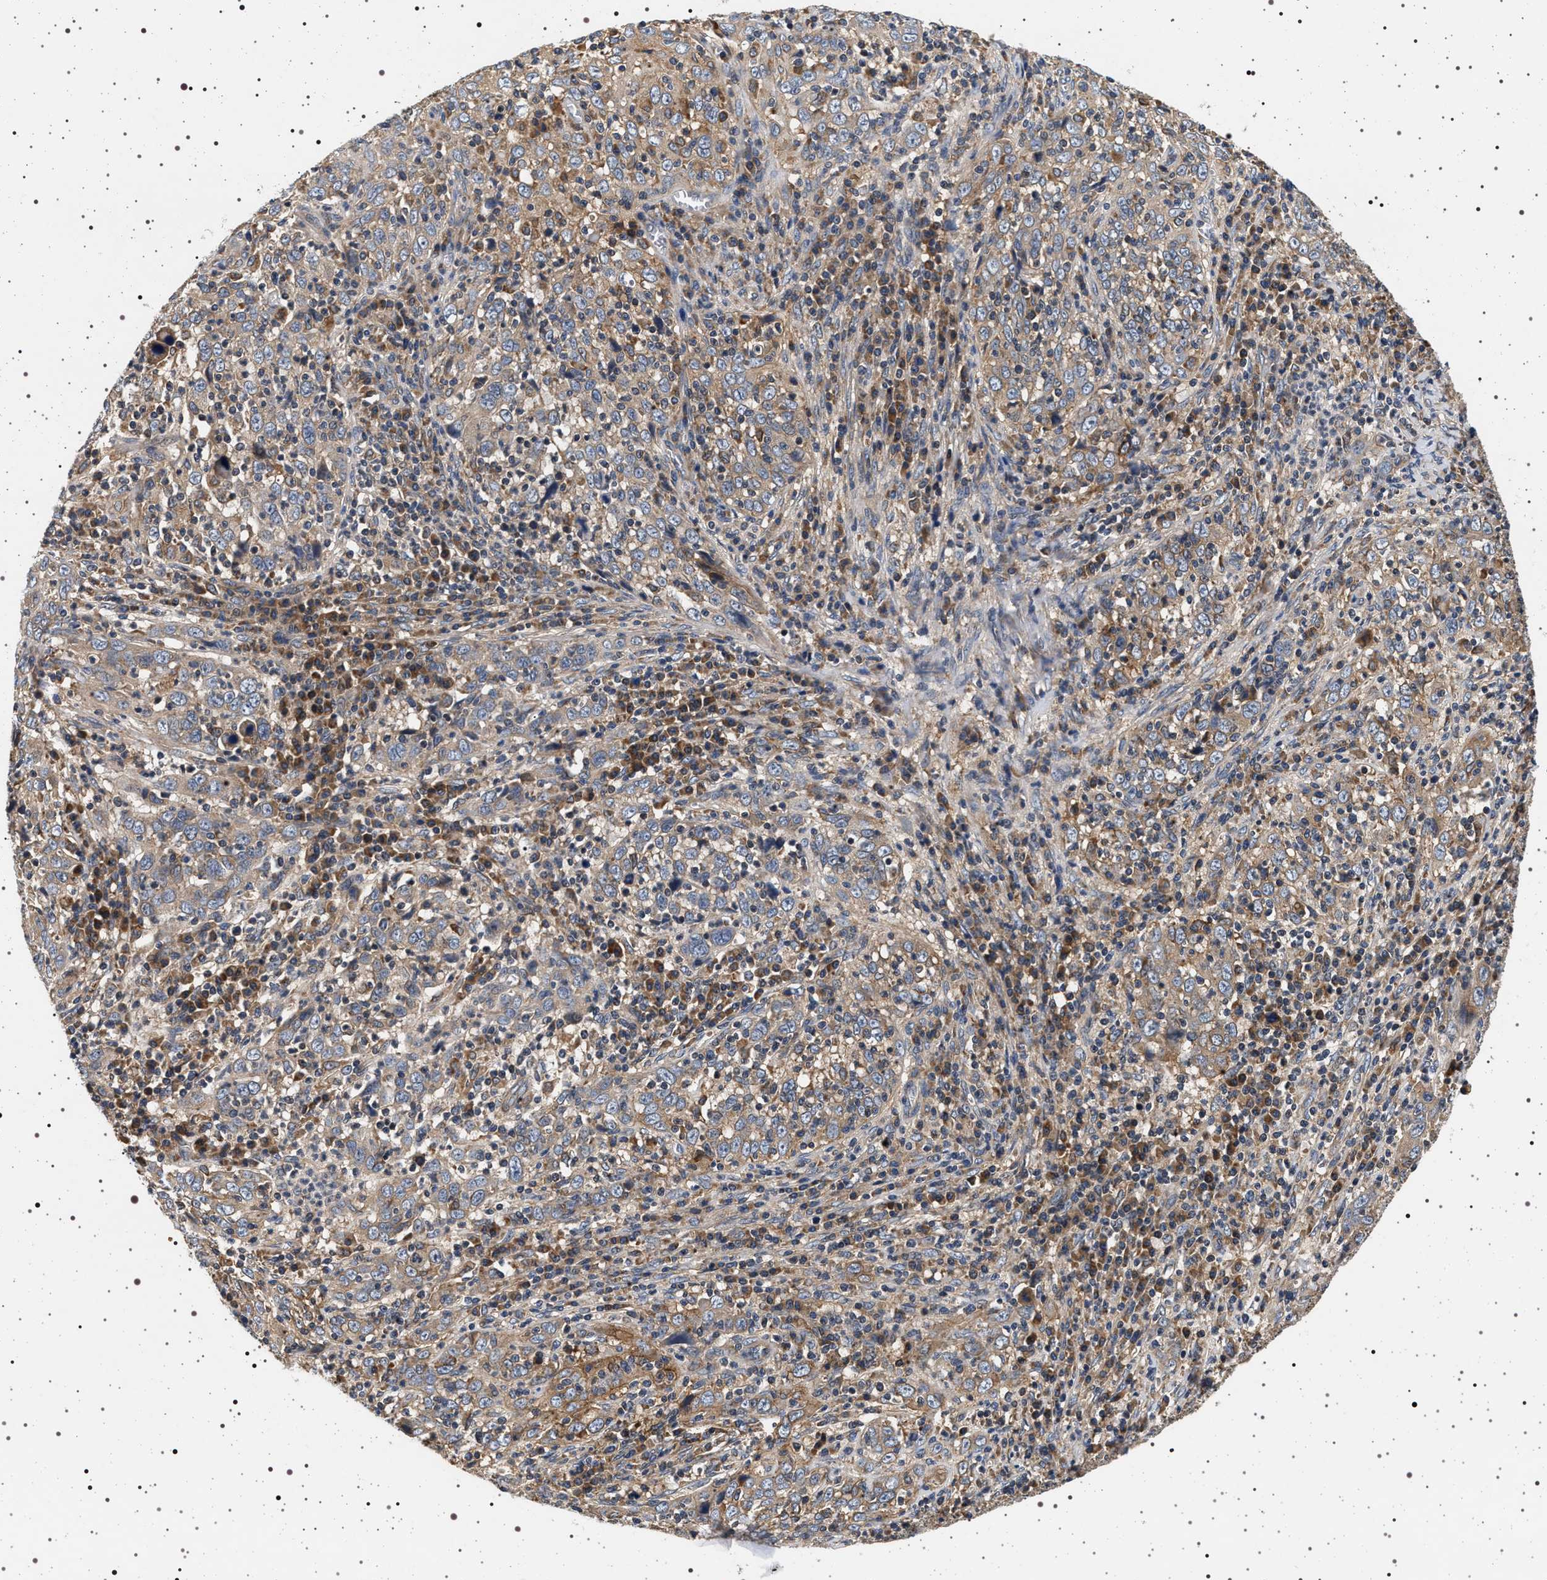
{"staining": {"intensity": "weak", "quantity": ">75%", "location": "cytoplasmic/membranous"}, "tissue": "cervical cancer", "cell_type": "Tumor cells", "image_type": "cancer", "snomed": [{"axis": "morphology", "description": "Squamous cell carcinoma, NOS"}, {"axis": "topography", "description": "Cervix"}], "caption": "This is a micrograph of immunohistochemistry (IHC) staining of cervical cancer, which shows weak expression in the cytoplasmic/membranous of tumor cells.", "gene": "DCBLD2", "patient": {"sex": "female", "age": 46}}